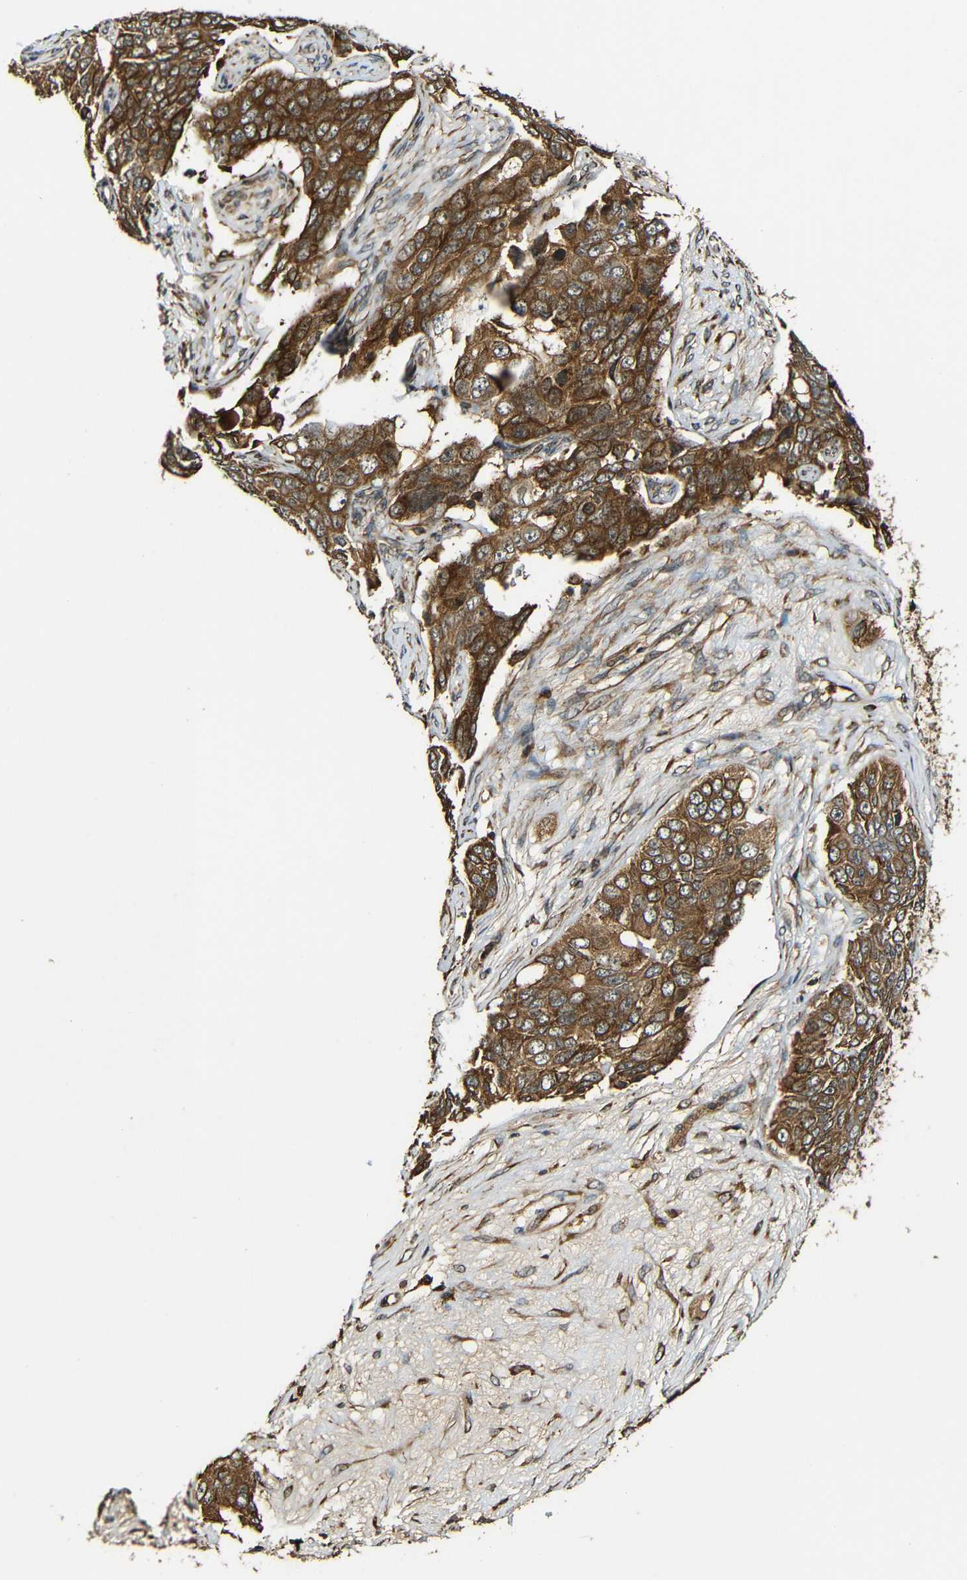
{"staining": {"intensity": "moderate", "quantity": ">75%", "location": "cytoplasmic/membranous"}, "tissue": "ovarian cancer", "cell_type": "Tumor cells", "image_type": "cancer", "snomed": [{"axis": "morphology", "description": "Carcinoma, endometroid"}, {"axis": "topography", "description": "Ovary"}], "caption": "Human ovarian endometroid carcinoma stained with a protein marker exhibits moderate staining in tumor cells.", "gene": "CASP8", "patient": {"sex": "female", "age": 51}}